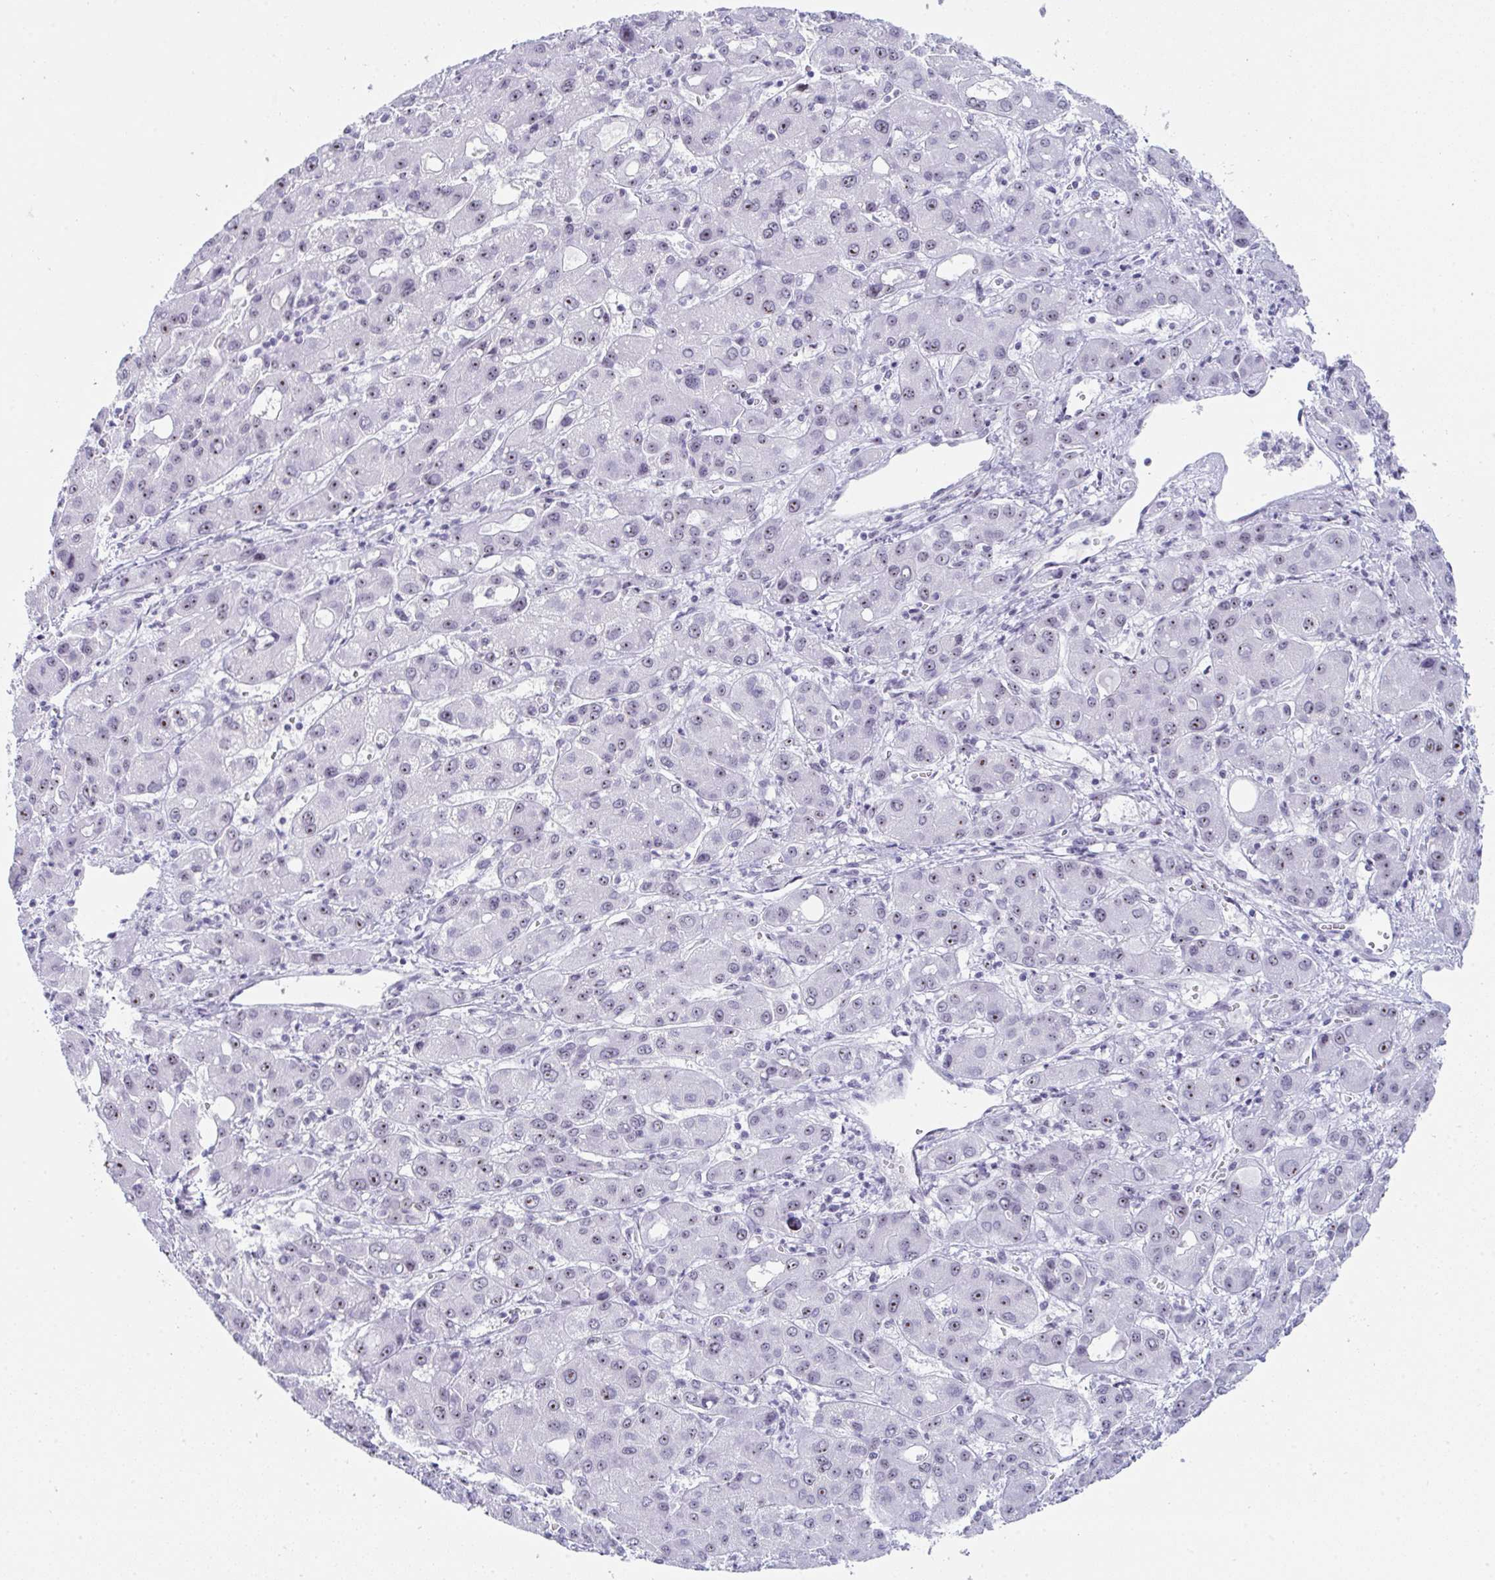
{"staining": {"intensity": "moderate", "quantity": ">75%", "location": "nuclear"}, "tissue": "liver cancer", "cell_type": "Tumor cells", "image_type": "cancer", "snomed": [{"axis": "morphology", "description": "Carcinoma, Hepatocellular, NOS"}, {"axis": "topography", "description": "Liver"}], "caption": "Liver cancer (hepatocellular carcinoma) was stained to show a protein in brown. There is medium levels of moderate nuclear expression in approximately >75% of tumor cells.", "gene": "NOP10", "patient": {"sex": "male", "age": 55}}